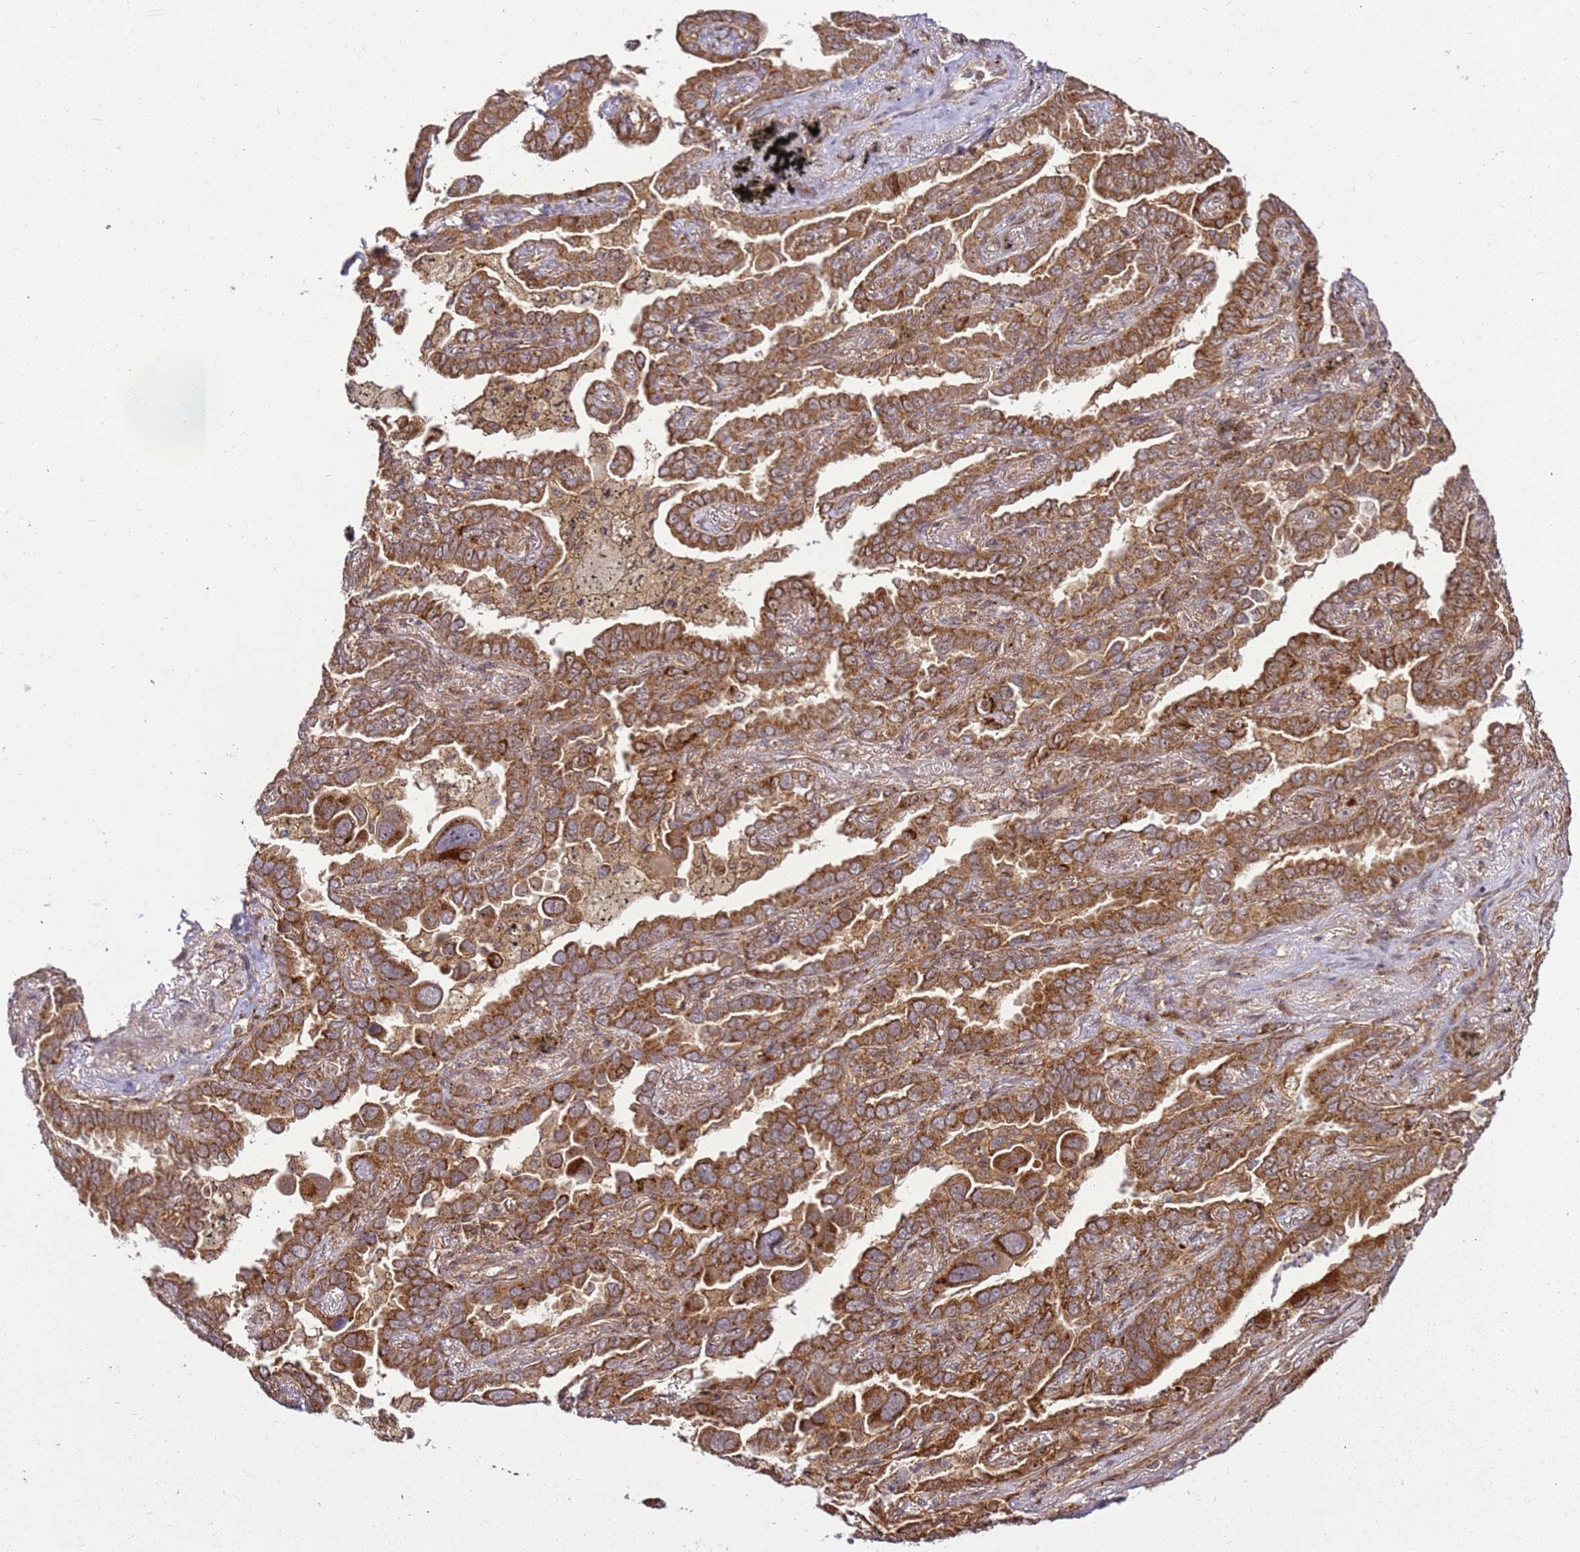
{"staining": {"intensity": "strong", "quantity": ">75%", "location": "cytoplasmic/membranous"}, "tissue": "lung cancer", "cell_type": "Tumor cells", "image_type": "cancer", "snomed": [{"axis": "morphology", "description": "Adenocarcinoma, NOS"}, {"axis": "topography", "description": "Lung"}], "caption": "A photomicrograph showing strong cytoplasmic/membranous expression in approximately >75% of tumor cells in lung cancer (adenocarcinoma), as visualized by brown immunohistochemical staining.", "gene": "RASA3", "patient": {"sex": "male", "age": 67}}